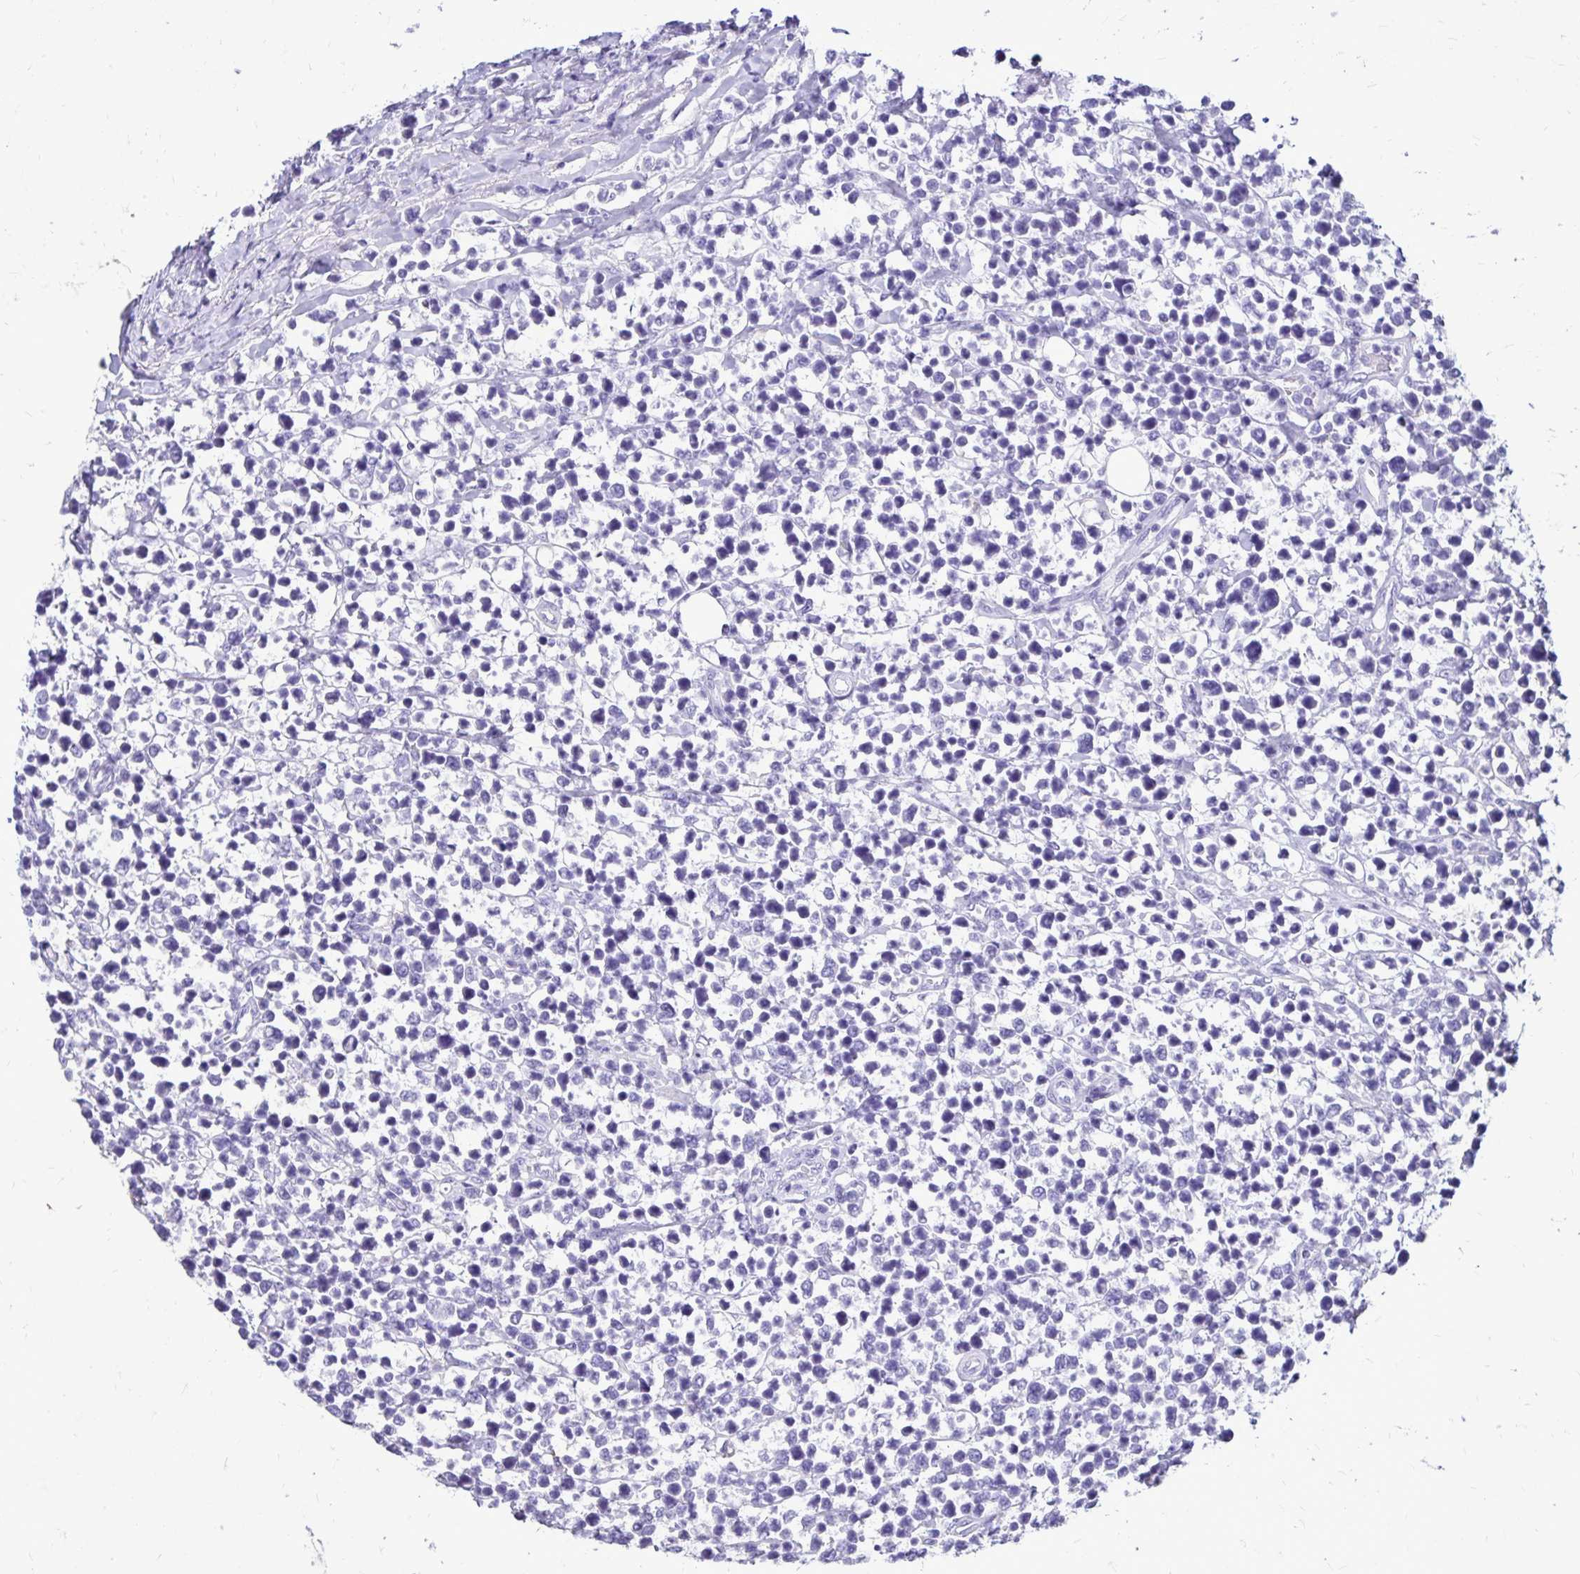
{"staining": {"intensity": "negative", "quantity": "none", "location": "none"}, "tissue": "lymphoma", "cell_type": "Tumor cells", "image_type": "cancer", "snomed": [{"axis": "morphology", "description": "Malignant lymphoma, non-Hodgkin's type, High grade"}, {"axis": "topography", "description": "Soft tissue"}], "caption": "This micrograph is of lymphoma stained with immunohistochemistry (IHC) to label a protein in brown with the nuclei are counter-stained blue. There is no positivity in tumor cells.", "gene": "EVPL", "patient": {"sex": "female", "age": 56}}